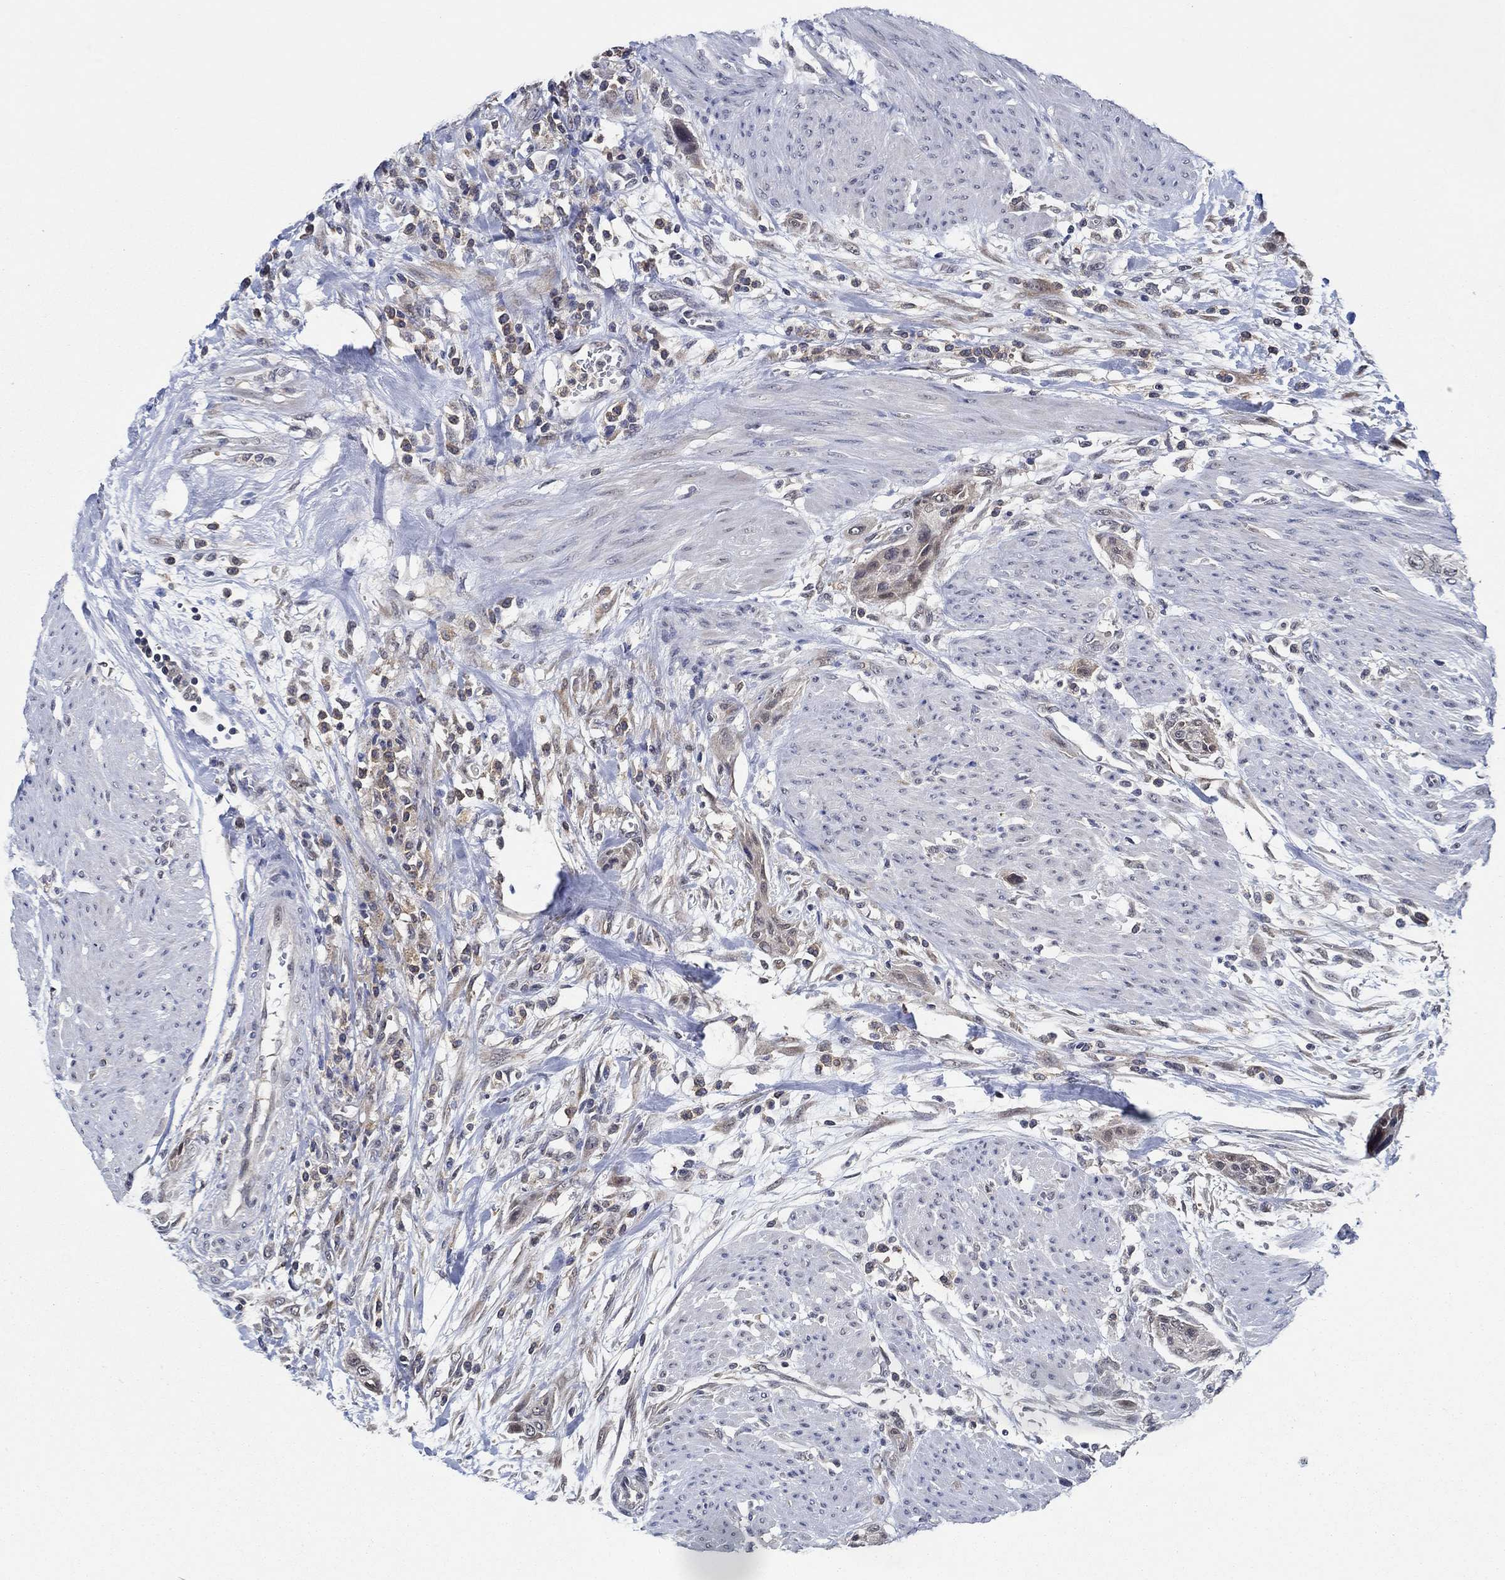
{"staining": {"intensity": "weak", "quantity": "<25%", "location": "cytoplasmic/membranous"}, "tissue": "urothelial cancer", "cell_type": "Tumor cells", "image_type": "cancer", "snomed": [{"axis": "morphology", "description": "Urothelial carcinoma, High grade"}, {"axis": "topography", "description": "Urinary bladder"}], "caption": "Immunohistochemistry micrograph of neoplastic tissue: urothelial cancer stained with DAB (3,3'-diaminobenzidine) demonstrates no significant protein staining in tumor cells.", "gene": "DACT1", "patient": {"sex": "male", "age": 35}}